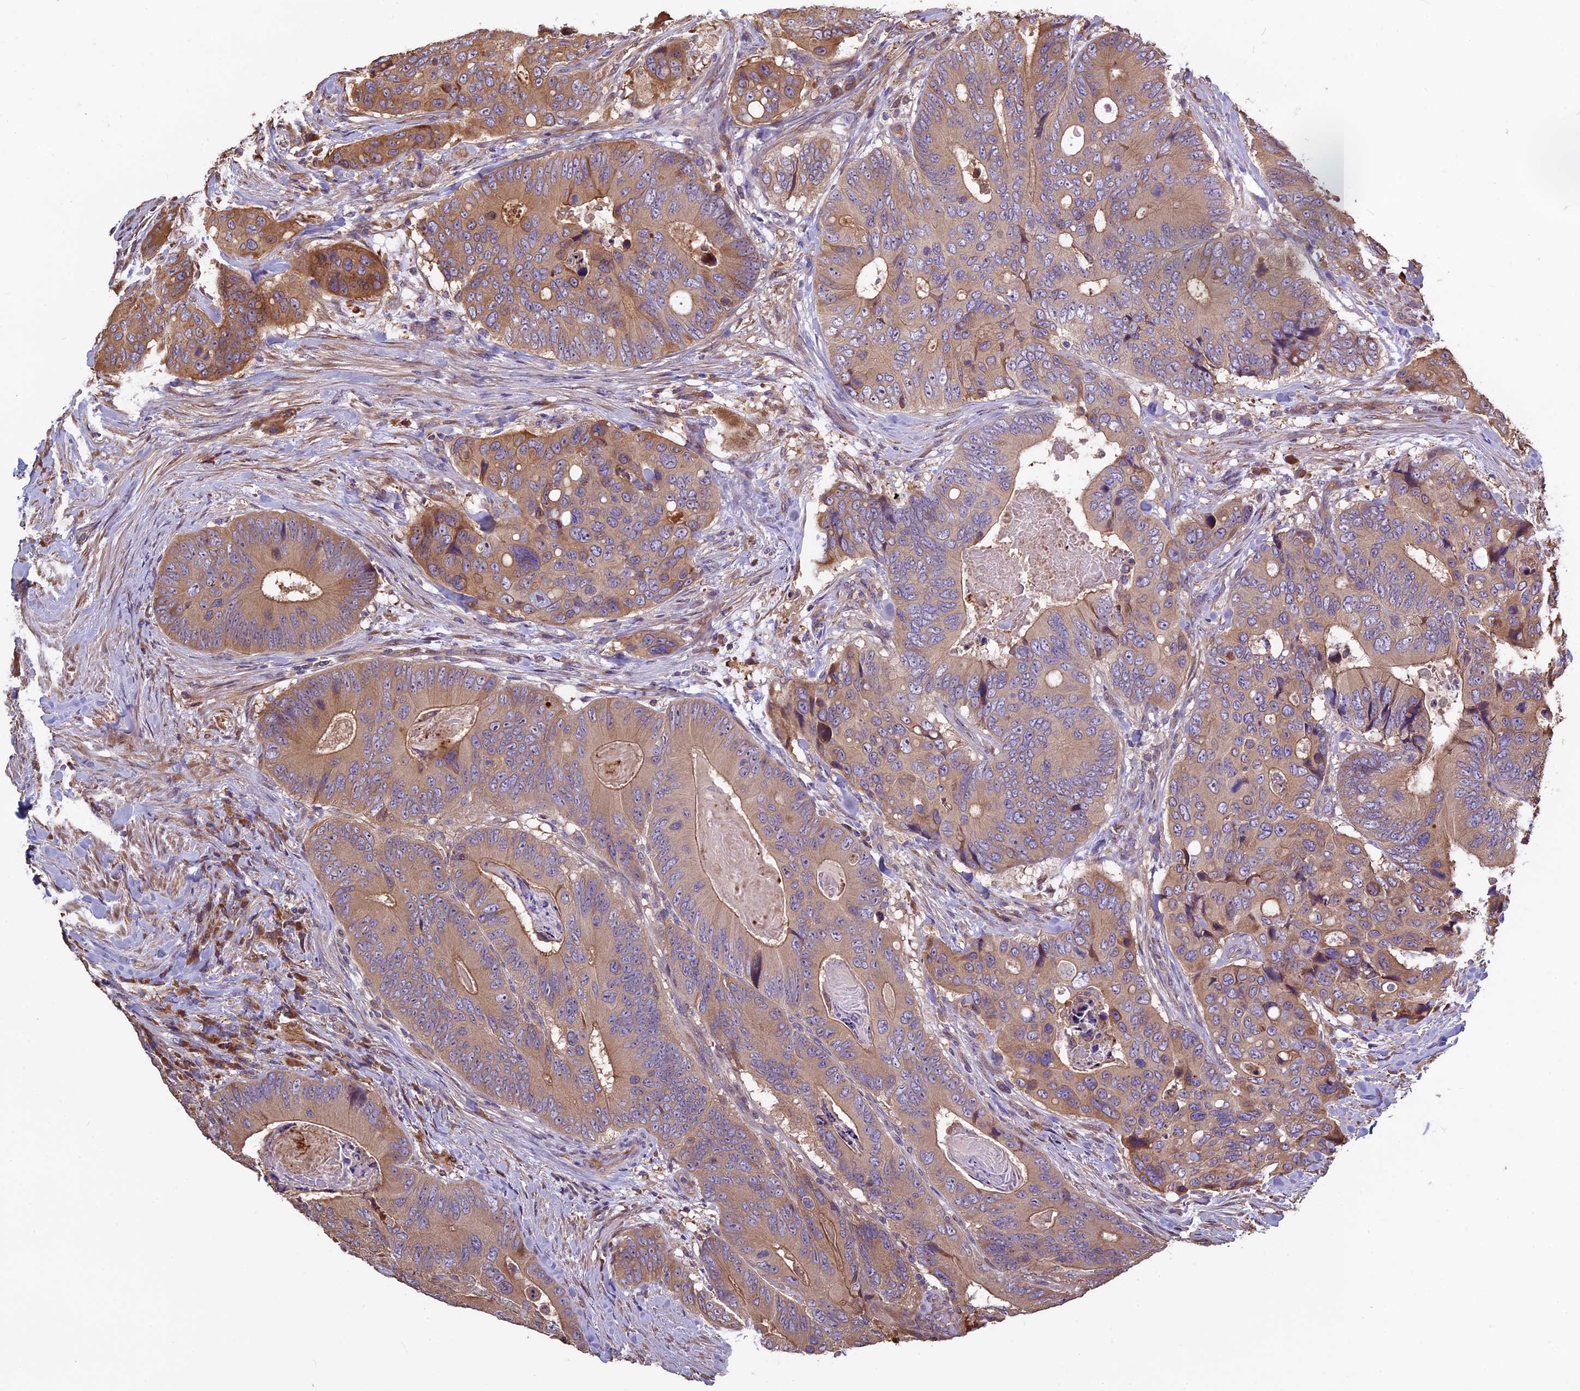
{"staining": {"intensity": "moderate", "quantity": "25%-75%", "location": "cytoplasmic/membranous"}, "tissue": "colorectal cancer", "cell_type": "Tumor cells", "image_type": "cancer", "snomed": [{"axis": "morphology", "description": "Adenocarcinoma, NOS"}, {"axis": "topography", "description": "Colon"}], "caption": "Colorectal adenocarcinoma was stained to show a protein in brown. There is medium levels of moderate cytoplasmic/membranous expression in approximately 25%-75% of tumor cells.", "gene": "VWA3A", "patient": {"sex": "male", "age": 84}}